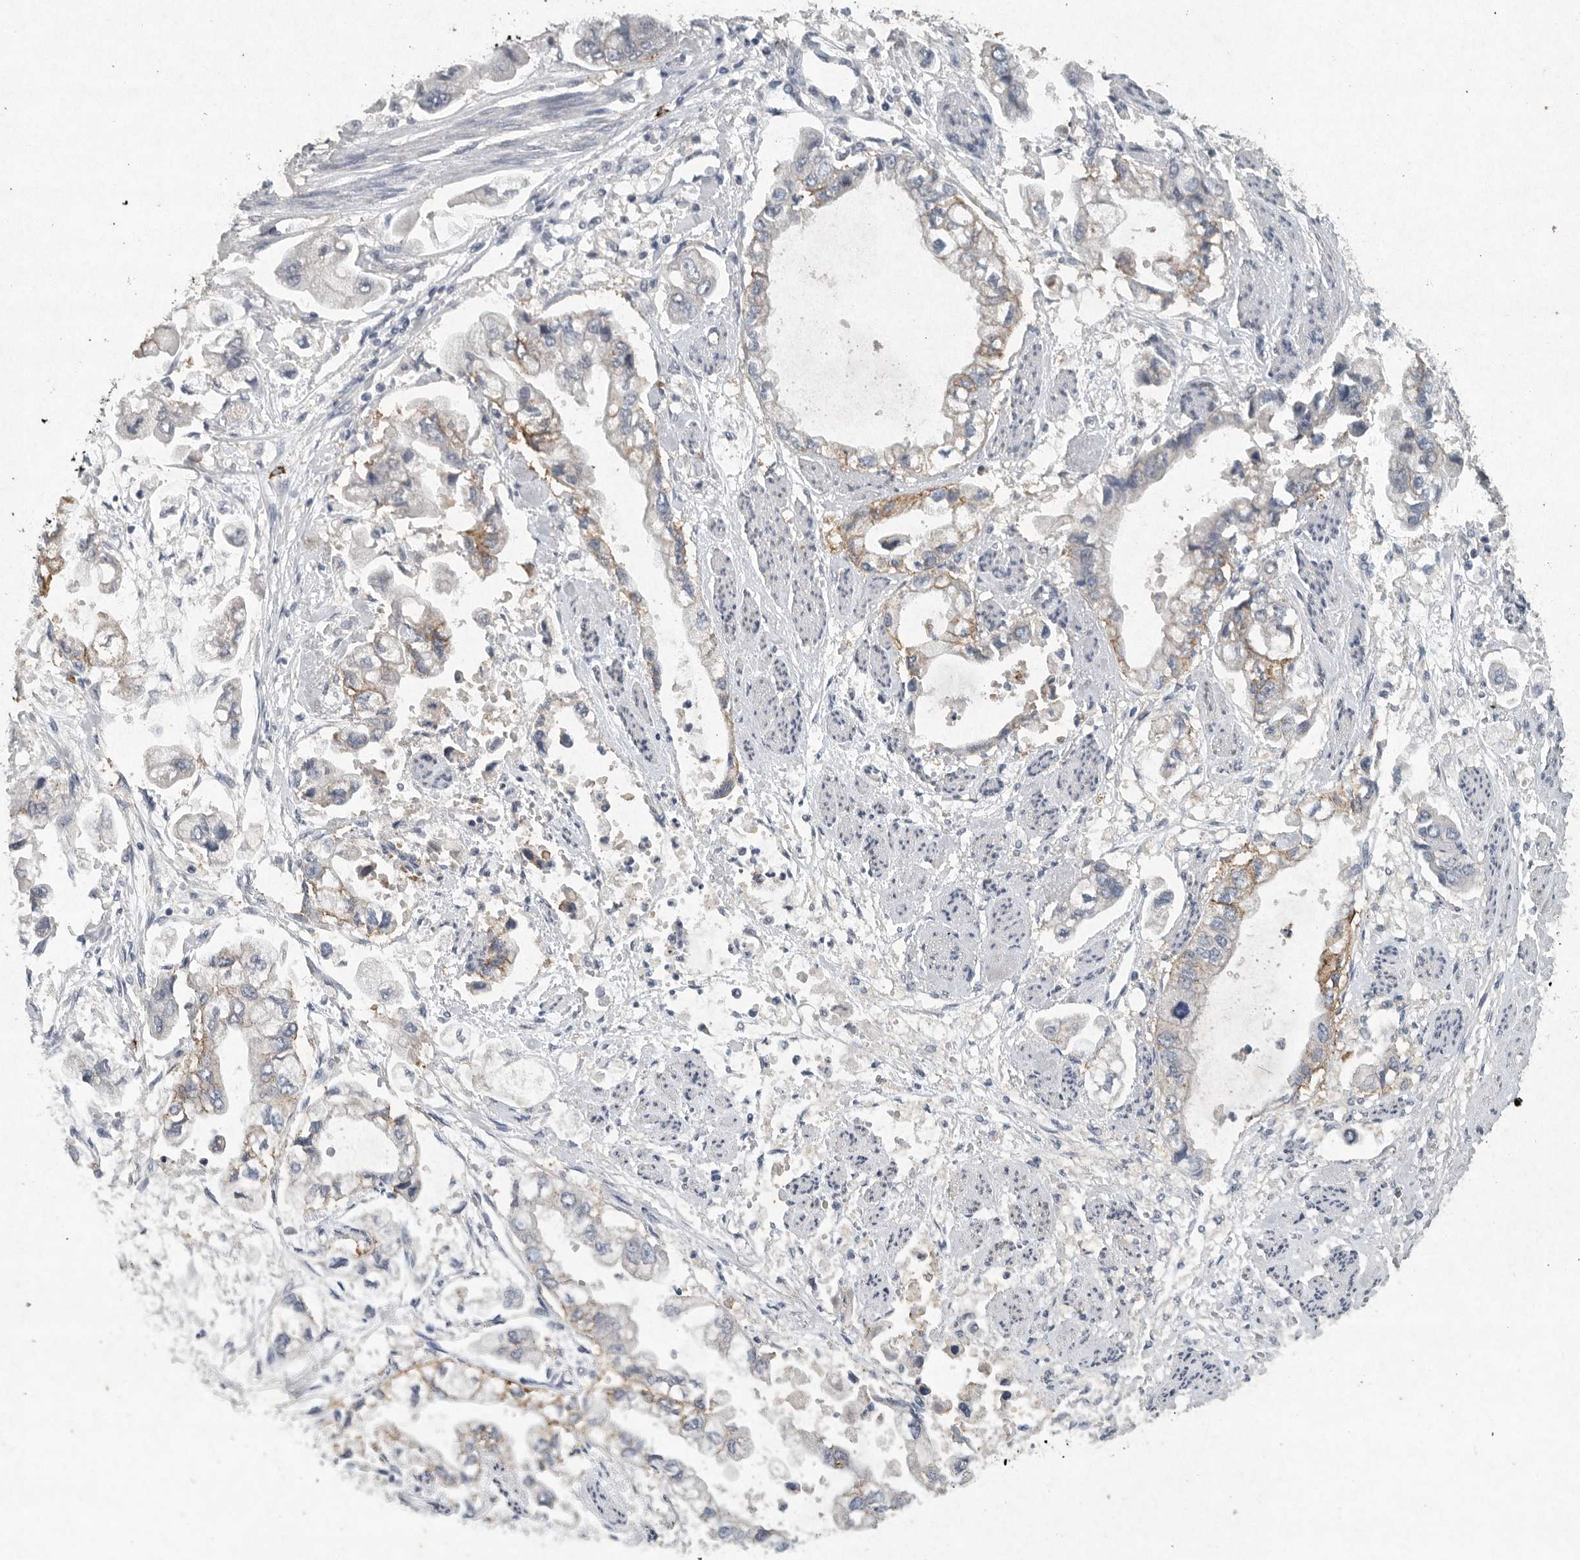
{"staining": {"intensity": "moderate", "quantity": "<25%", "location": "cytoplasmic/membranous"}, "tissue": "stomach cancer", "cell_type": "Tumor cells", "image_type": "cancer", "snomed": [{"axis": "morphology", "description": "Adenocarcinoma, NOS"}, {"axis": "topography", "description": "Stomach"}], "caption": "Stomach cancer (adenocarcinoma) stained with a brown dye reveals moderate cytoplasmic/membranous positive expression in about <25% of tumor cells.", "gene": "IL20", "patient": {"sex": "male", "age": 62}}